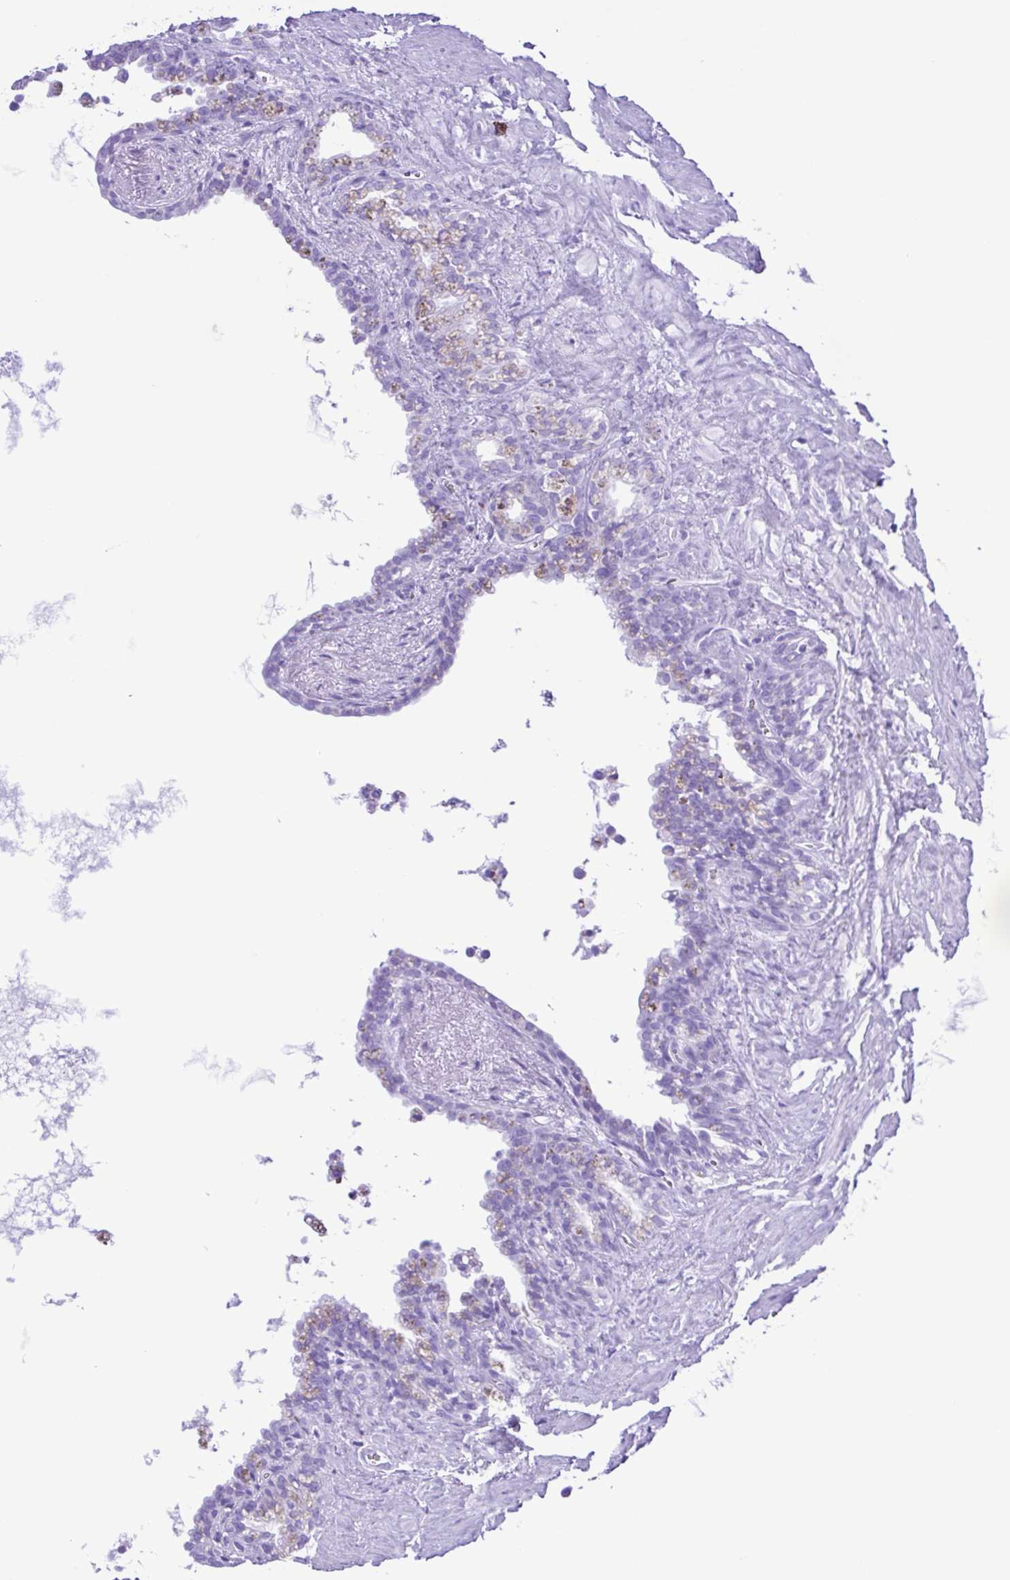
{"staining": {"intensity": "negative", "quantity": "none", "location": "none"}, "tissue": "seminal vesicle", "cell_type": "Glandular cells", "image_type": "normal", "snomed": [{"axis": "morphology", "description": "Normal tissue, NOS"}, {"axis": "topography", "description": "Seminal veicle"}], "caption": "Seminal vesicle was stained to show a protein in brown. There is no significant staining in glandular cells. Brightfield microscopy of IHC stained with DAB (brown) and hematoxylin (blue), captured at high magnification.", "gene": "SYT1", "patient": {"sex": "male", "age": 76}}